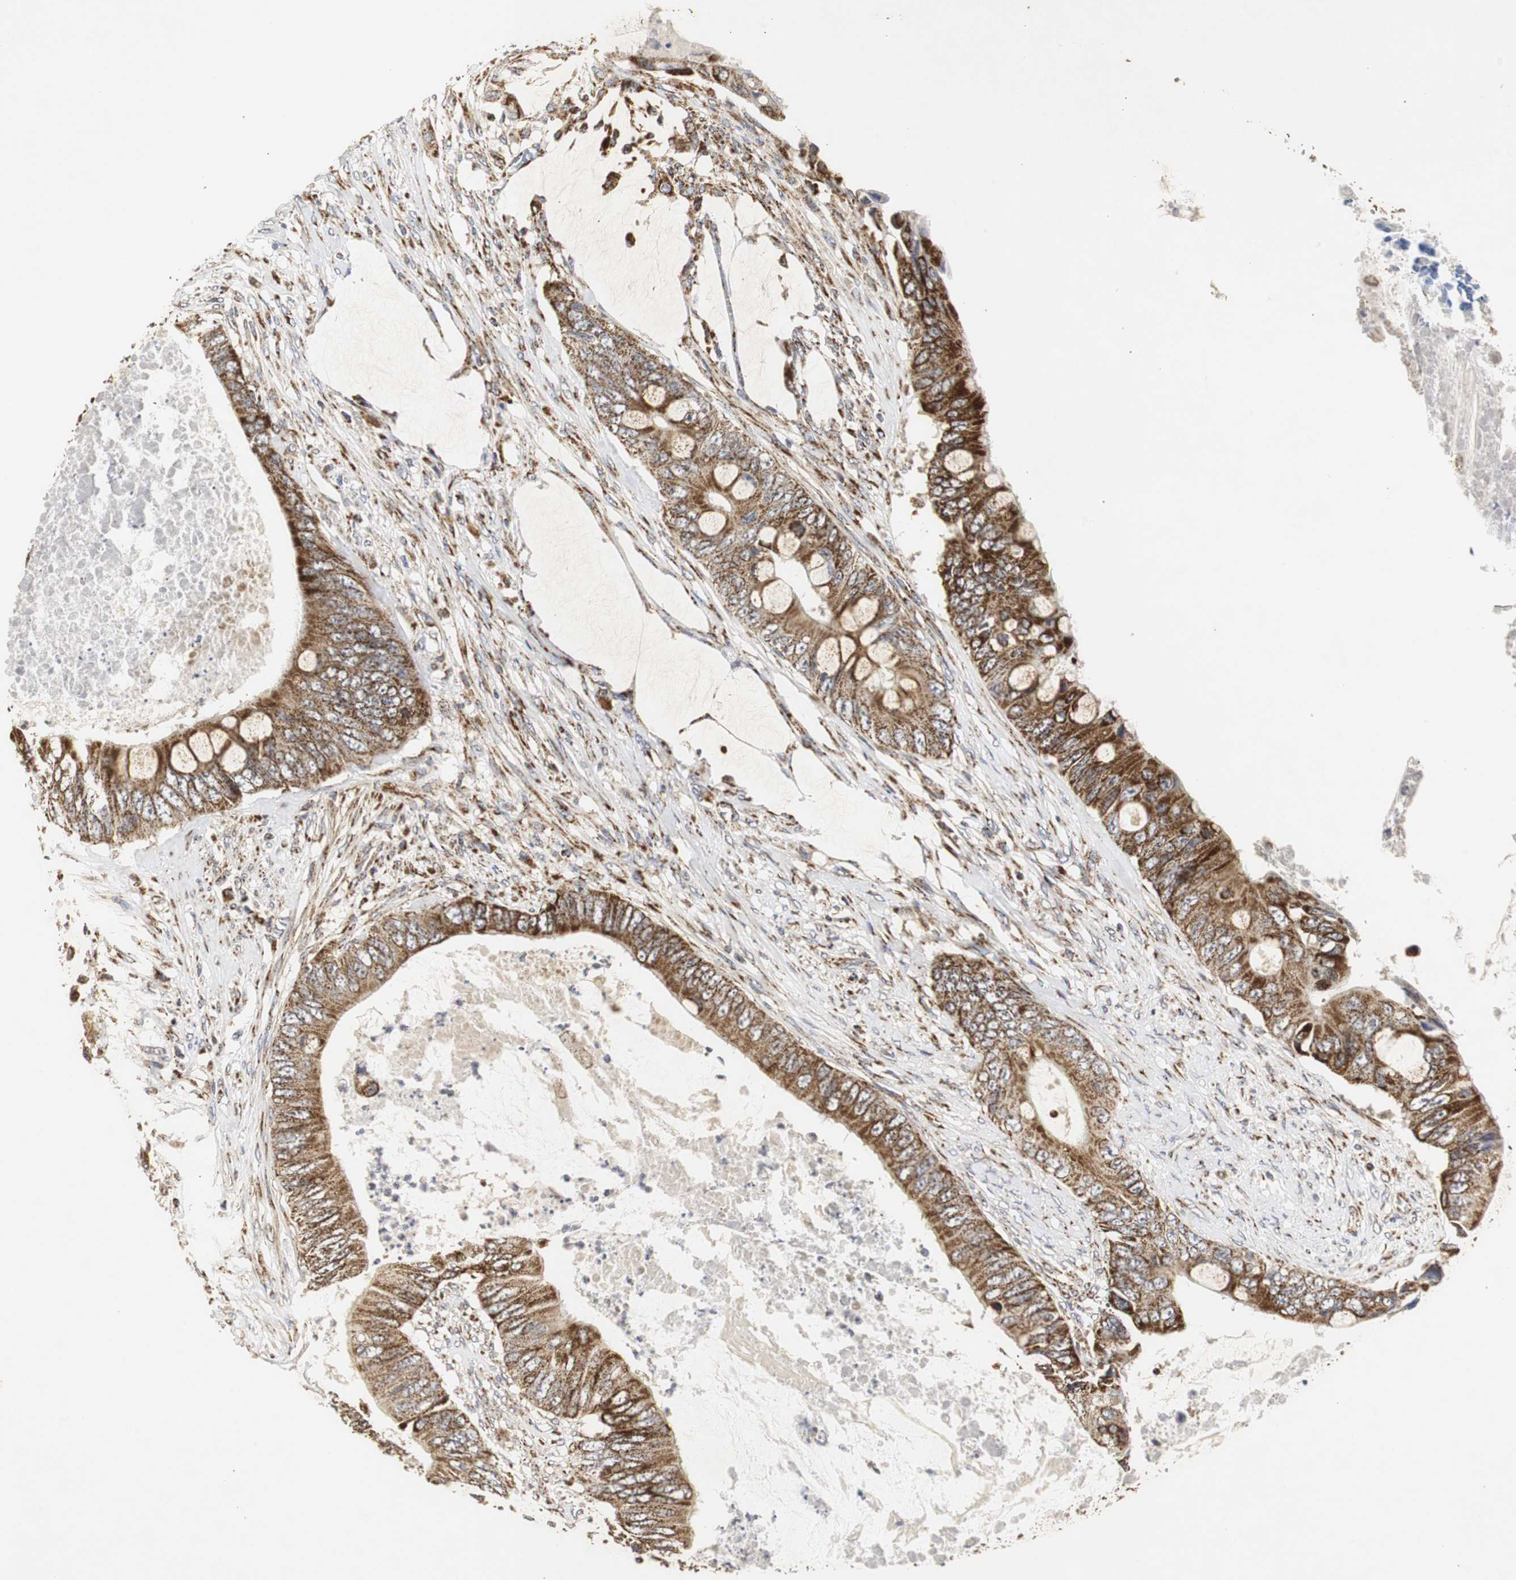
{"staining": {"intensity": "moderate", "quantity": ">75%", "location": "cytoplasmic/membranous"}, "tissue": "colorectal cancer", "cell_type": "Tumor cells", "image_type": "cancer", "snomed": [{"axis": "morphology", "description": "Adenocarcinoma, NOS"}, {"axis": "topography", "description": "Rectum"}], "caption": "Immunohistochemical staining of colorectal cancer demonstrates medium levels of moderate cytoplasmic/membranous protein staining in approximately >75% of tumor cells.", "gene": "HSD17B10", "patient": {"sex": "female", "age": 77}}